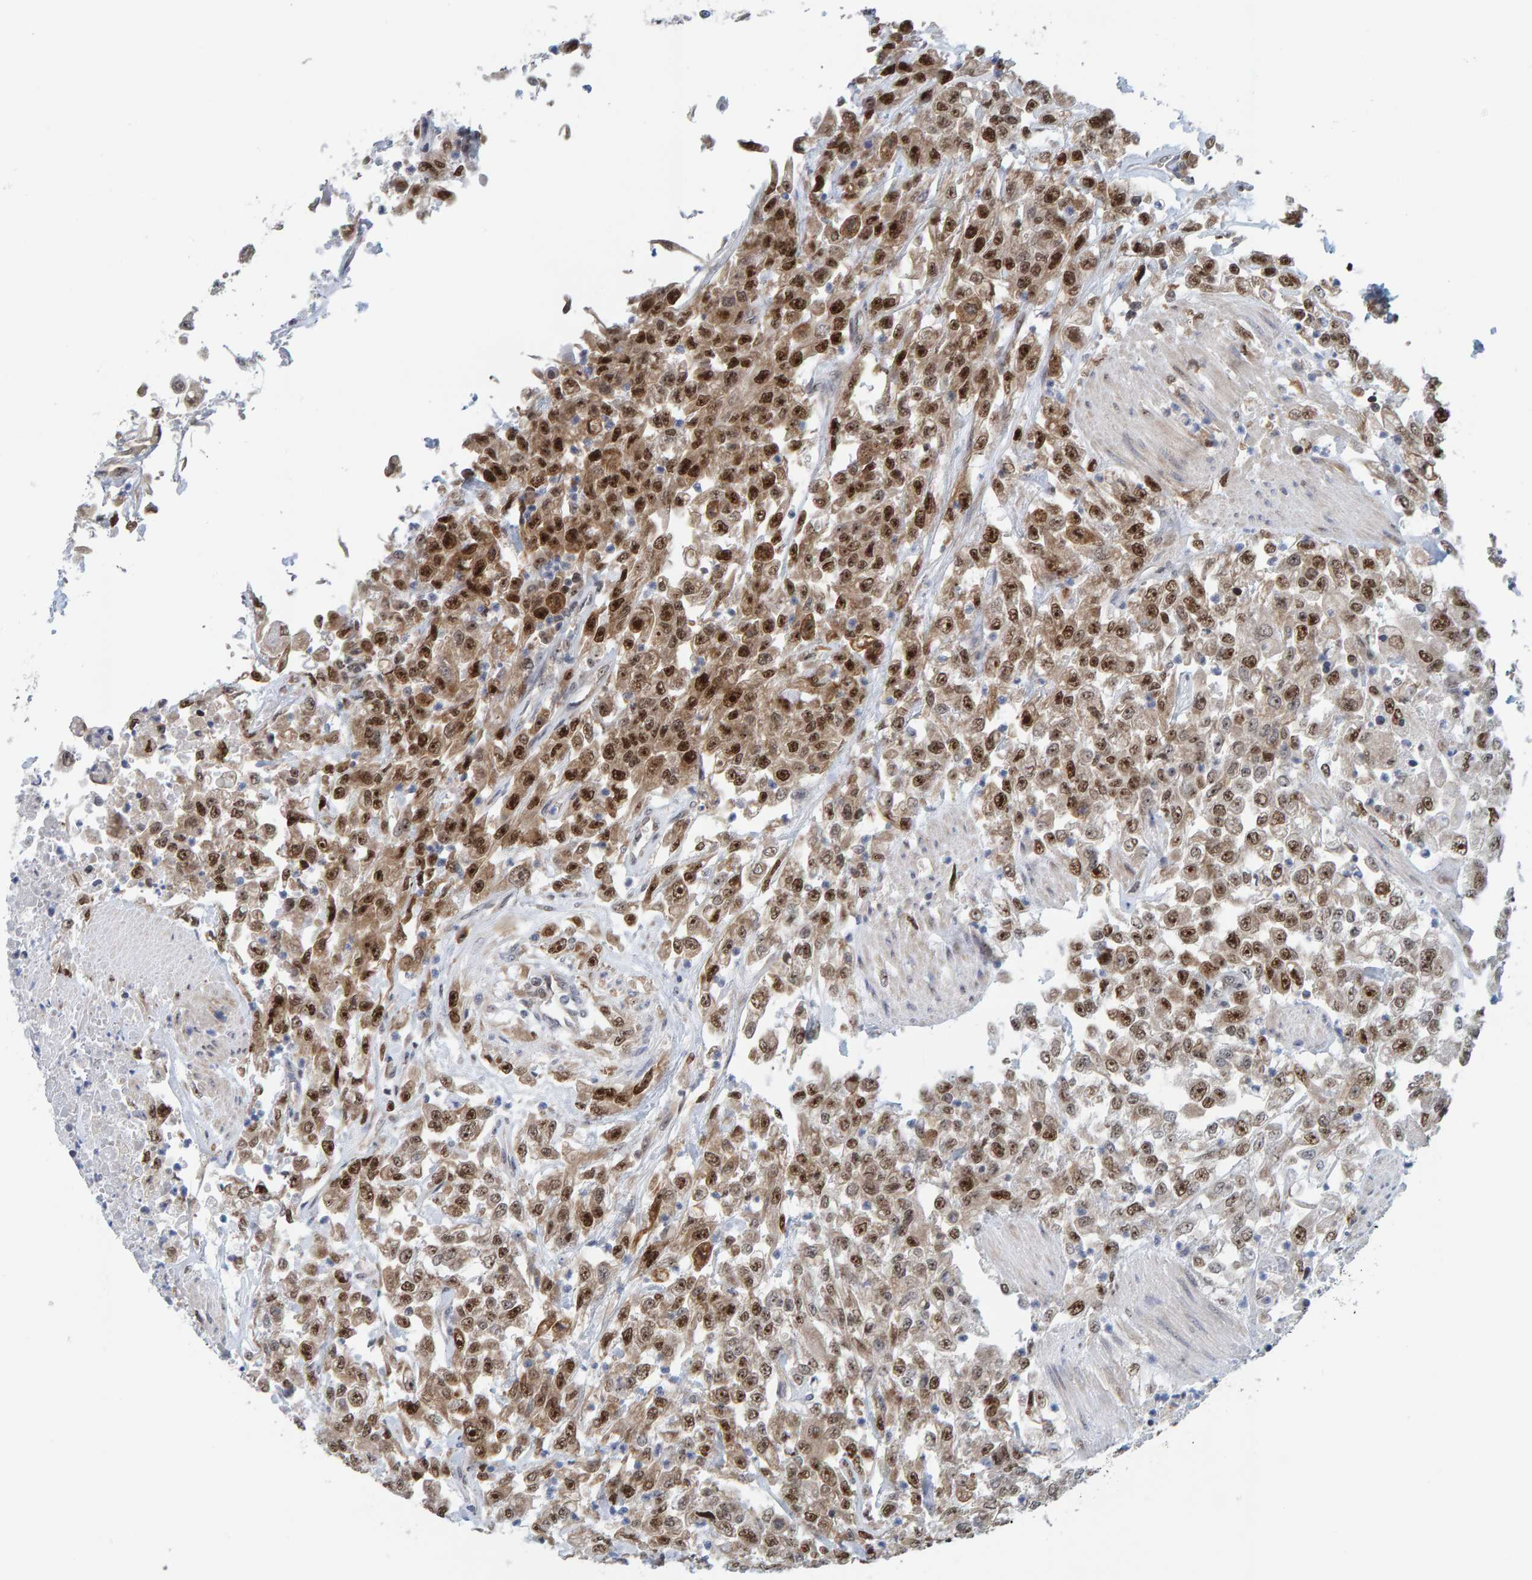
{"staining": {"intensity": "strong", "quantity": ">75%", "location": "cytoplasmic/membranous,nuclear"}, "tissue": "urothelial cancer", "cell_type": "Tumor cells", "image_type": "cancer", "snomed": [{"axis": "morphology", "description": "Urothelial carcinoma, High grade"}, {"axis": "topography", "description": "Urinary bladder"}], "caption": "Strong cytoplasmic/membranous and nuclear protein positivity is seen in about >75% of tumor cells in urothelial cancer.", "gene": "POLR1E", "patient": {"sex": "male", "age": 46}}